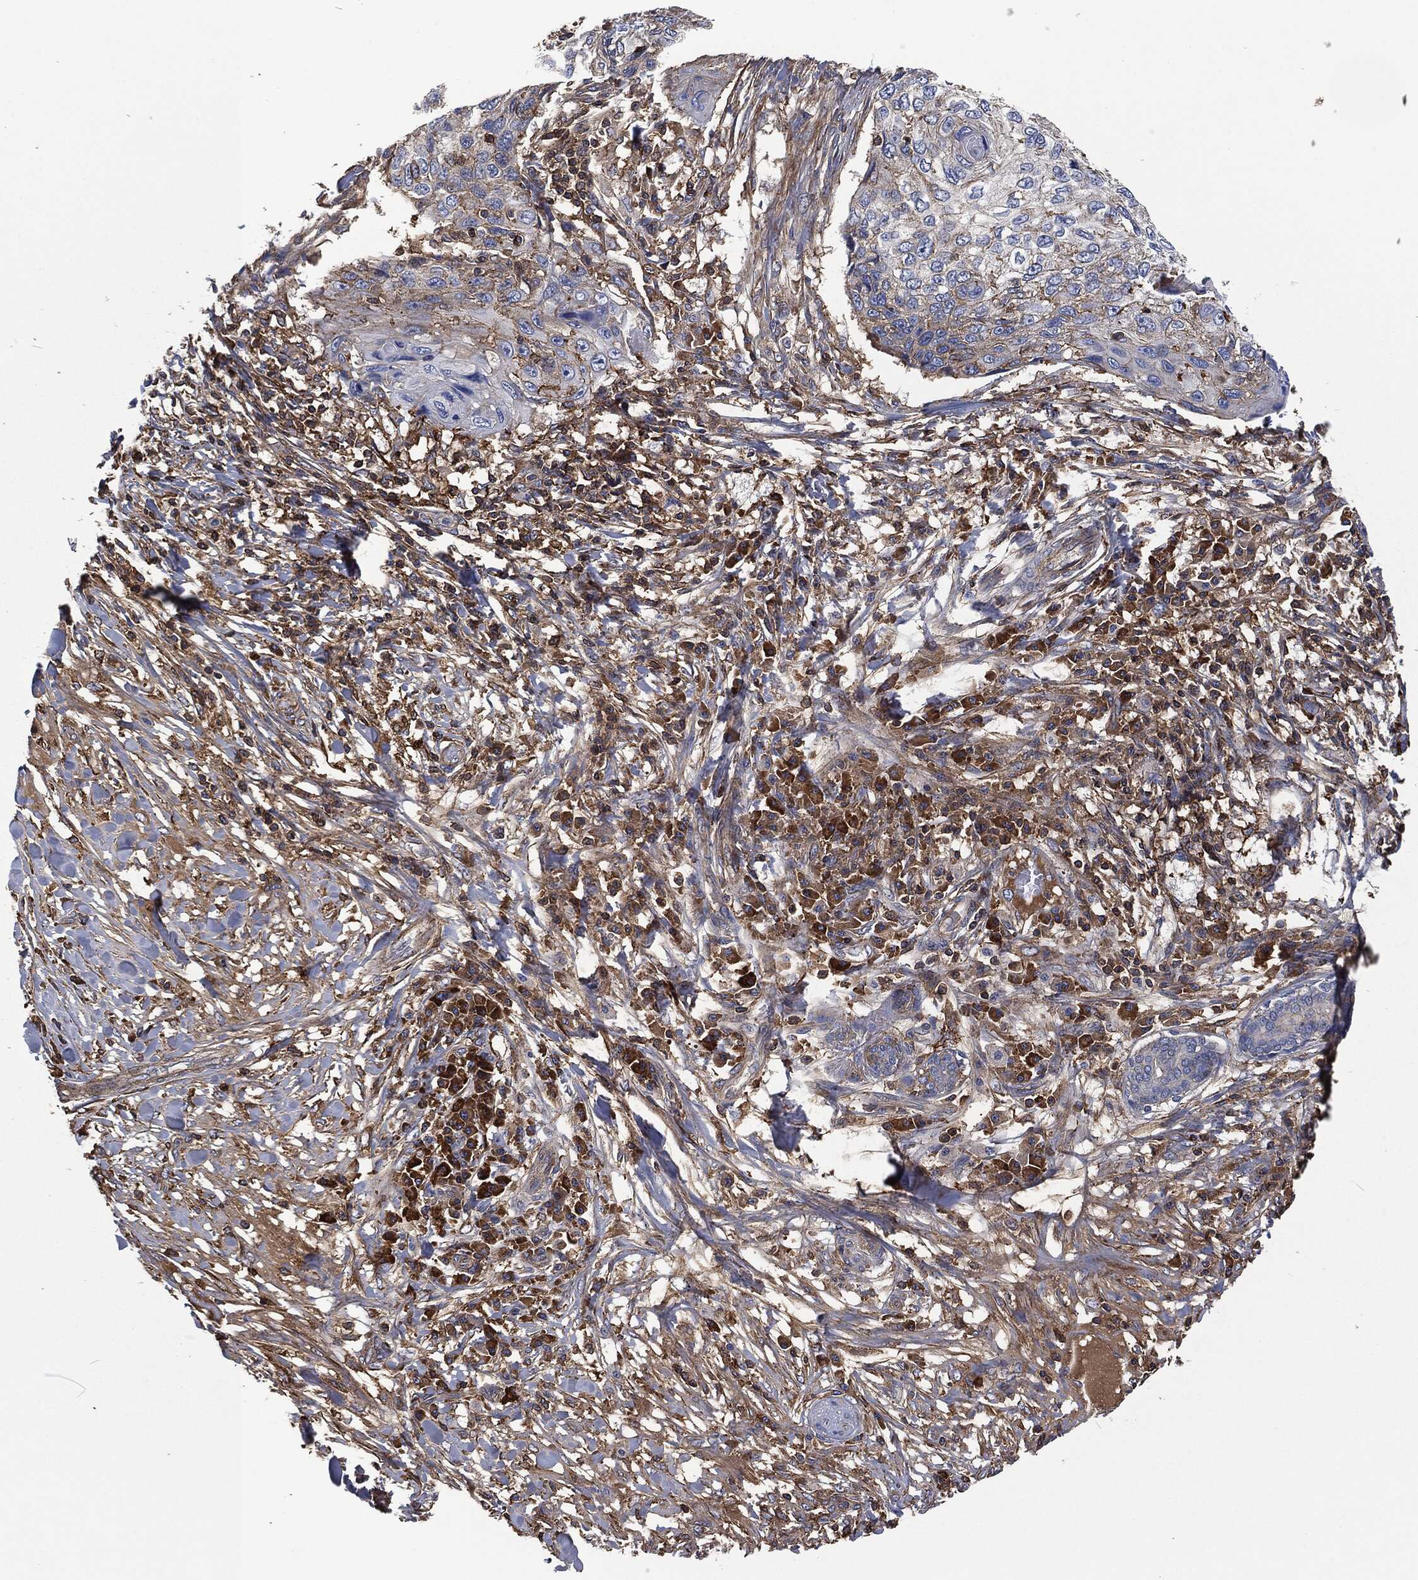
{"staining": {"intensity": "negative", "quantity": "none", "location": "none"}, "tissue": "skin cancer", "cell_type": "Tumor cells", "image_type": "cancer", "snomed": [{"axis": "morphology", "description": "Squamous cell carcinoma, NOS"}, {"axis": "topography", "description": "Skin"}], "caption": "Squamous cell carcinoma (skin) stained for a protein using IHC reveals no positivity tumor cells.", "gene": "LGALS9", "patient": {"sex": "male", "age": 92}}